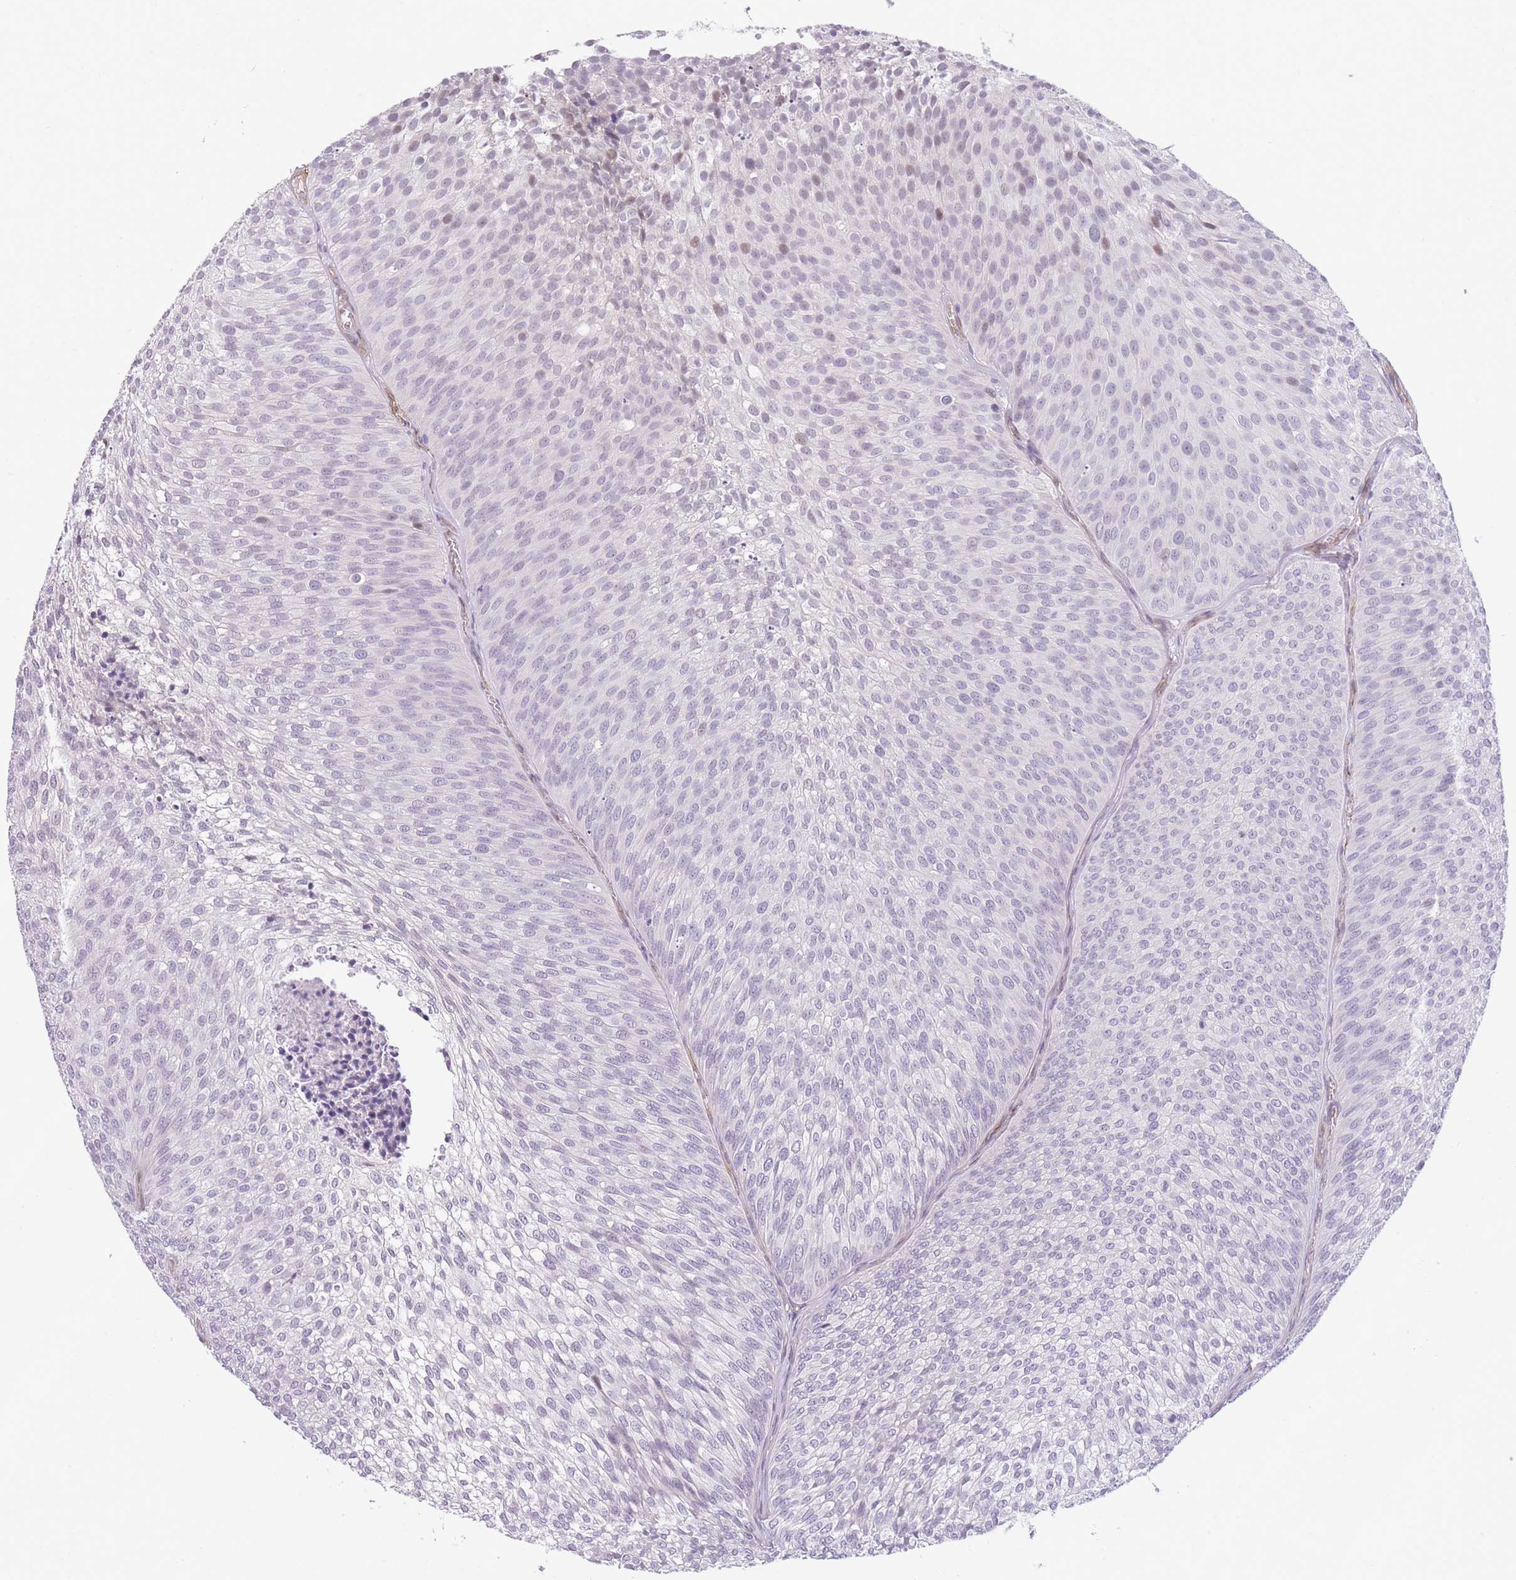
{"staining": {"intensity": "negative", "quantity": "none", "location": "none"}, "tissue": "urothelial cancer", "cell_type": "Tumor cells", "image_type": "cancer", "snomed": [{"axis": "morphology", "description": "Urothelial carcinoma, Low grade"}, {"axis": "topography", "description": "Urinary bladder"}], "caption": "Human low-grade urothelial carcinoma stained for a protein using immunohistochemistry reveals no staining in tumor cells.", "gene": "OR6B3", "patient": {"sex": "male", "age": 91}}